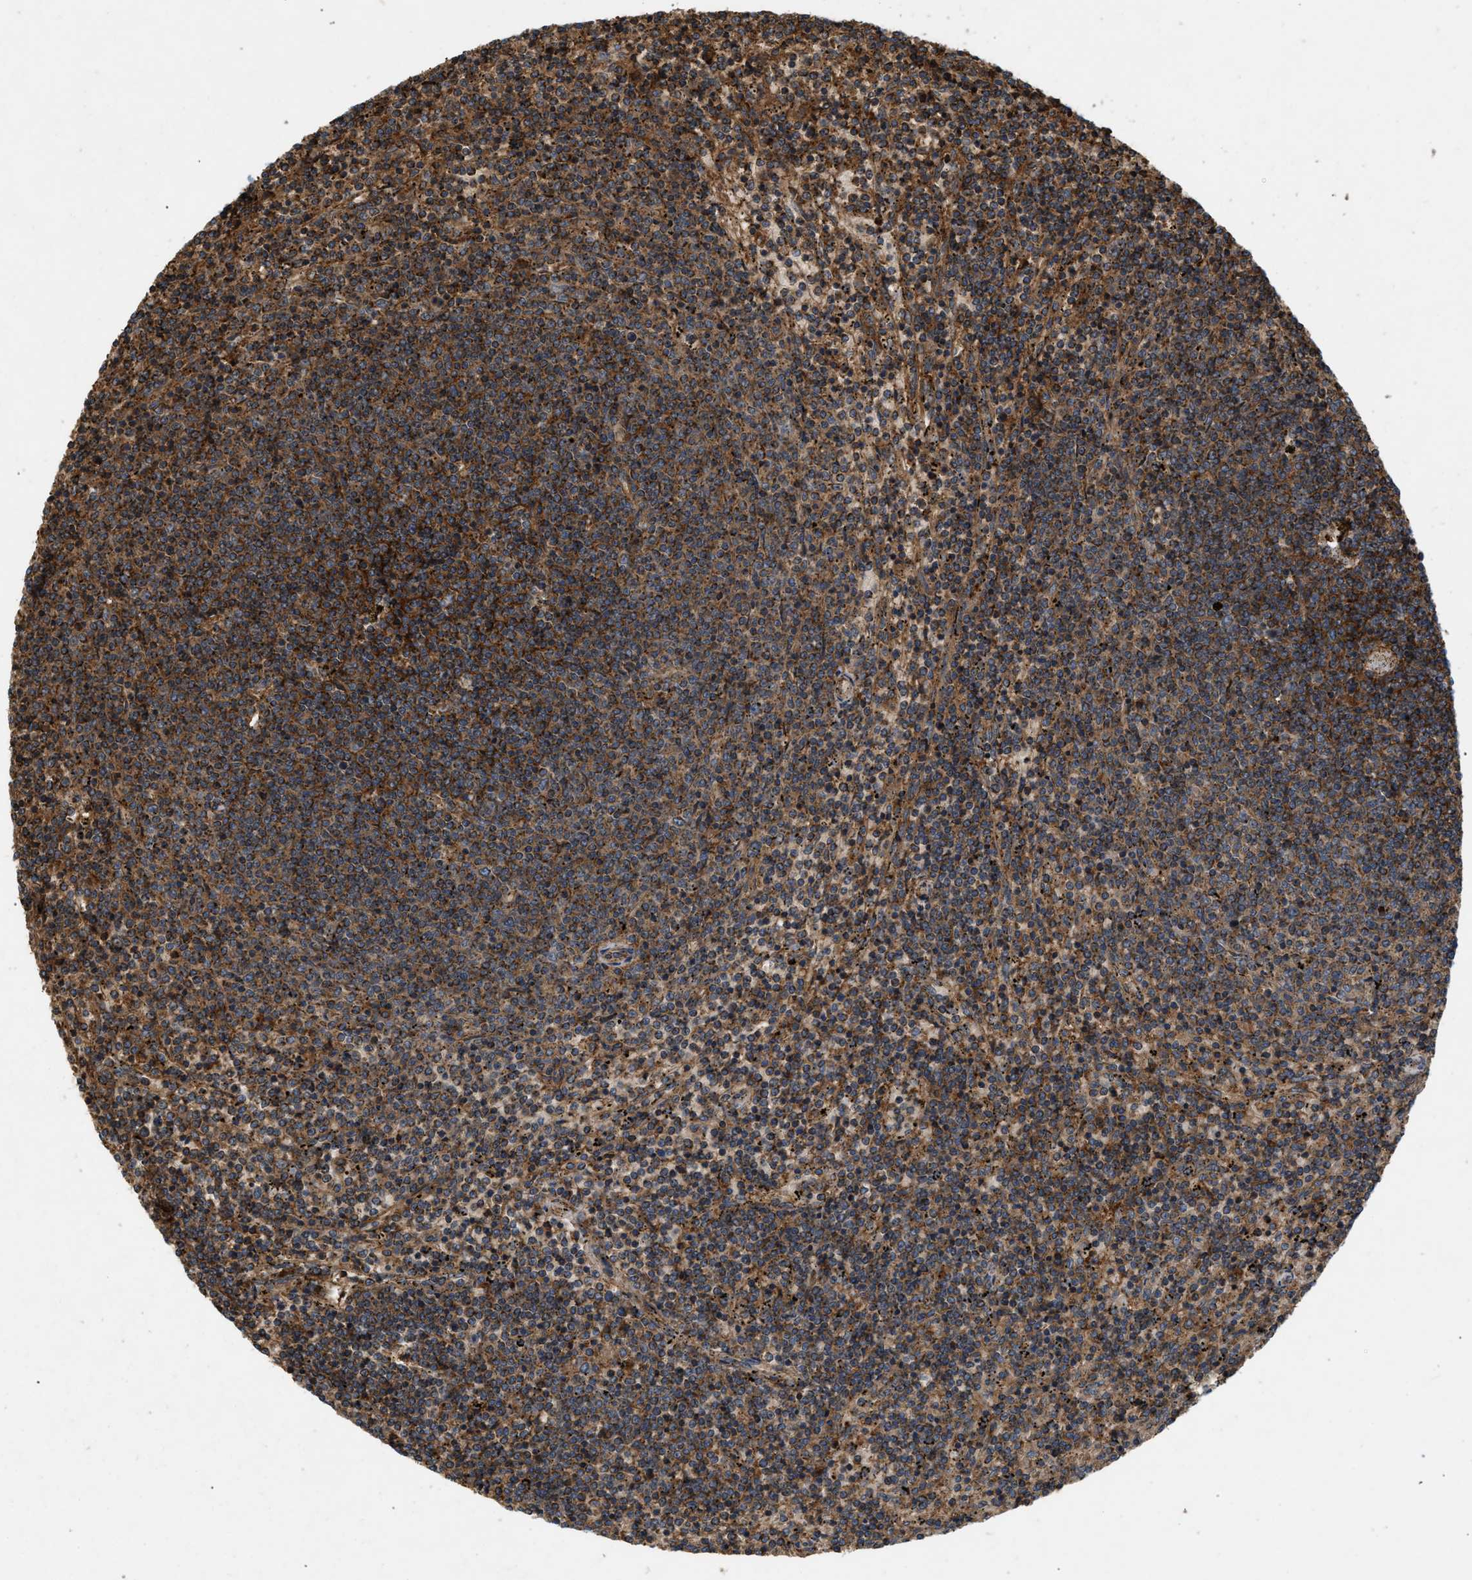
{"staining": {"intensity": "strong", "quantity": ">75%", "location": "cytoplasmic/membranous"}, "tissue": "lymphoma", "cell_type": "Tumor cells", "image_type": "cancer", "snomed": [{"axis": "morphology", "description": "Malignant lymphoma, non-Hodgkin's type, Low grade"}, {"axis": "topography", "description": "Spleen"}], "caption": "Malignant lymphoma, non-Hodgkin's type (low-grade) stained for a protein exhibits strong cytoplasmic/membranous positivity in tumor cells.", "gene": "GNB4", "patient": {"sex": "female", "age": 50}}